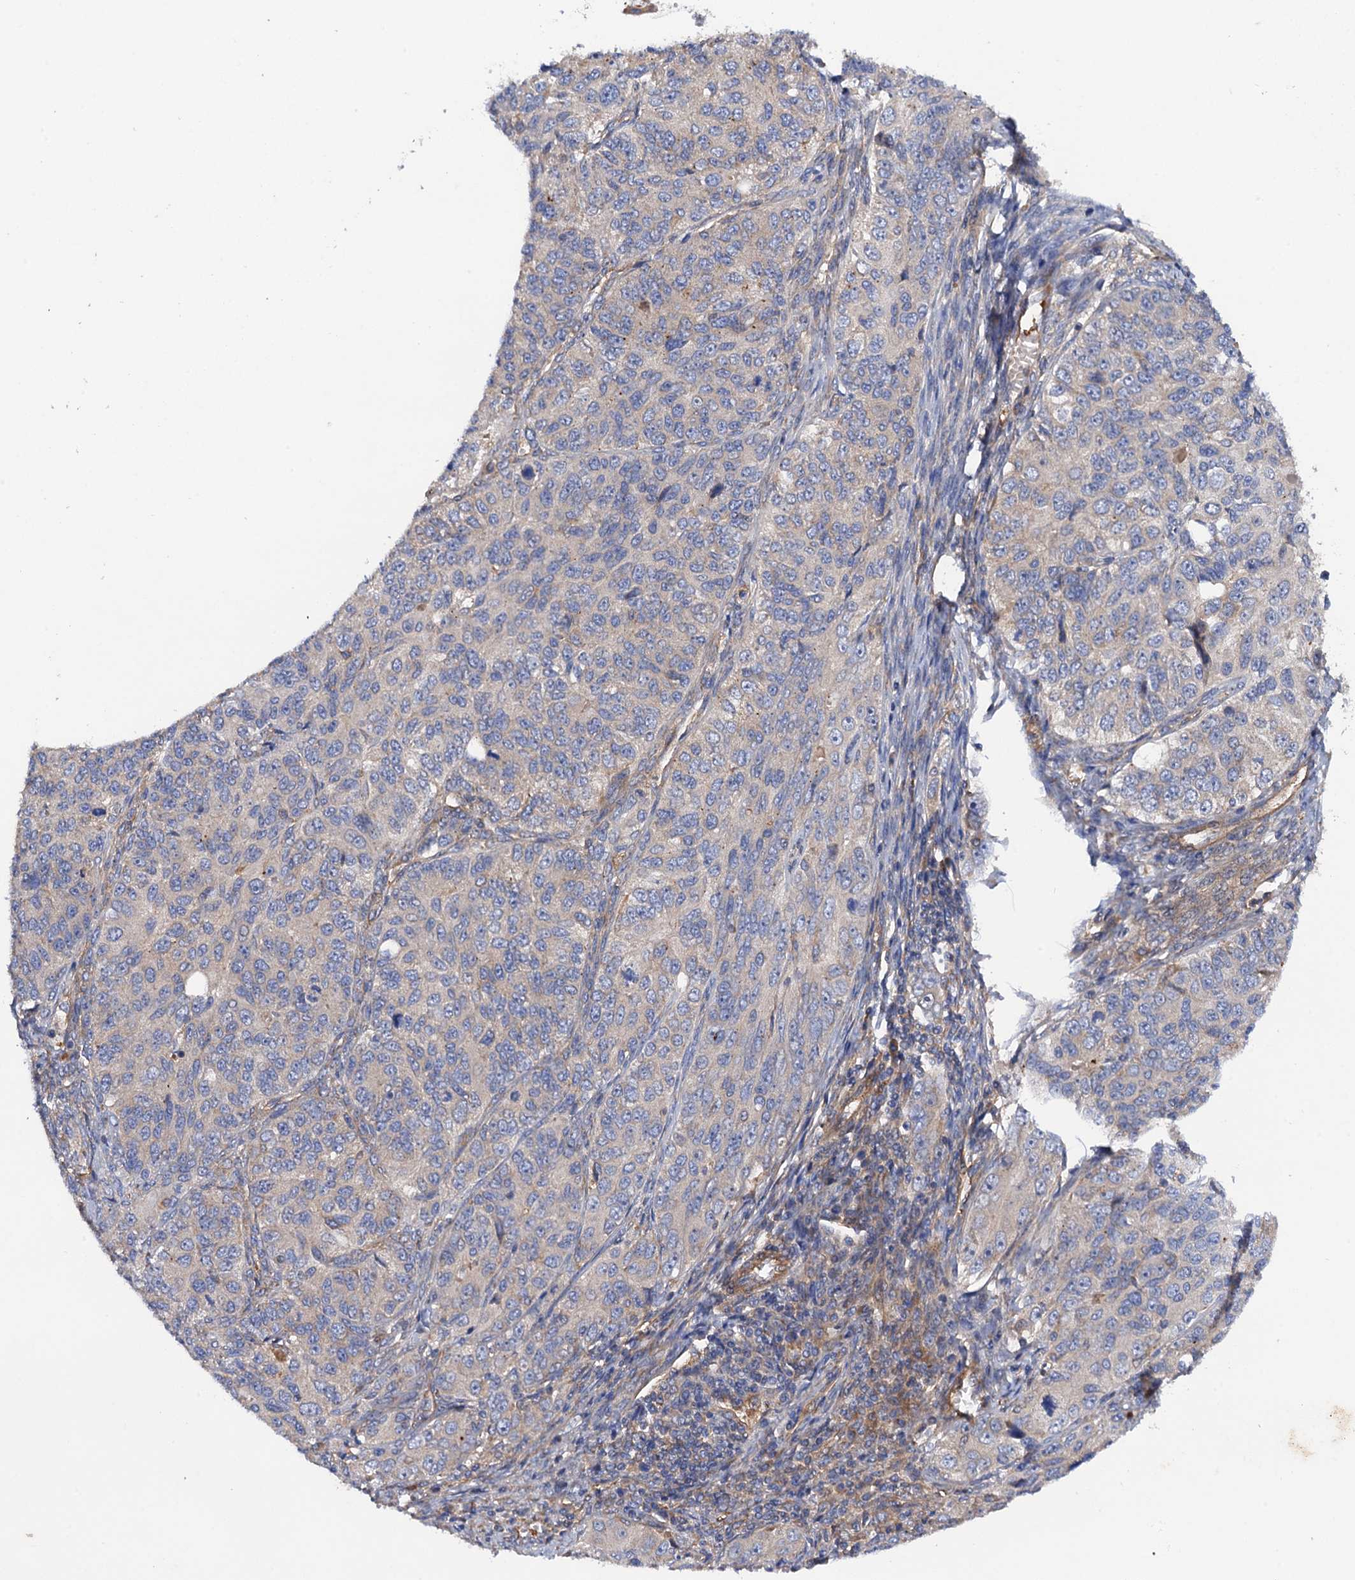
{"staining": {"intensity": "negative", "quantity": "none", "location": "none"}, "tissue": "ovarian cancer", "cell_type": "Tumor cells", "image_type": "cancer", "snomed": [{"axis": "morphology", "description": "Carcinoma, endometroid"}, {"axis": "topography", "description": "Ovary"}], "caption": "The photomicrograph demonstrates no significant expression in tumor cells of ovarian cancer (endometroid carcinoma). (DAB immunohistochemistry visualized using brightfield microscopy, high magnification).", "gene": "MRPL48", "patient": {"sex": "female", "age": 51}}